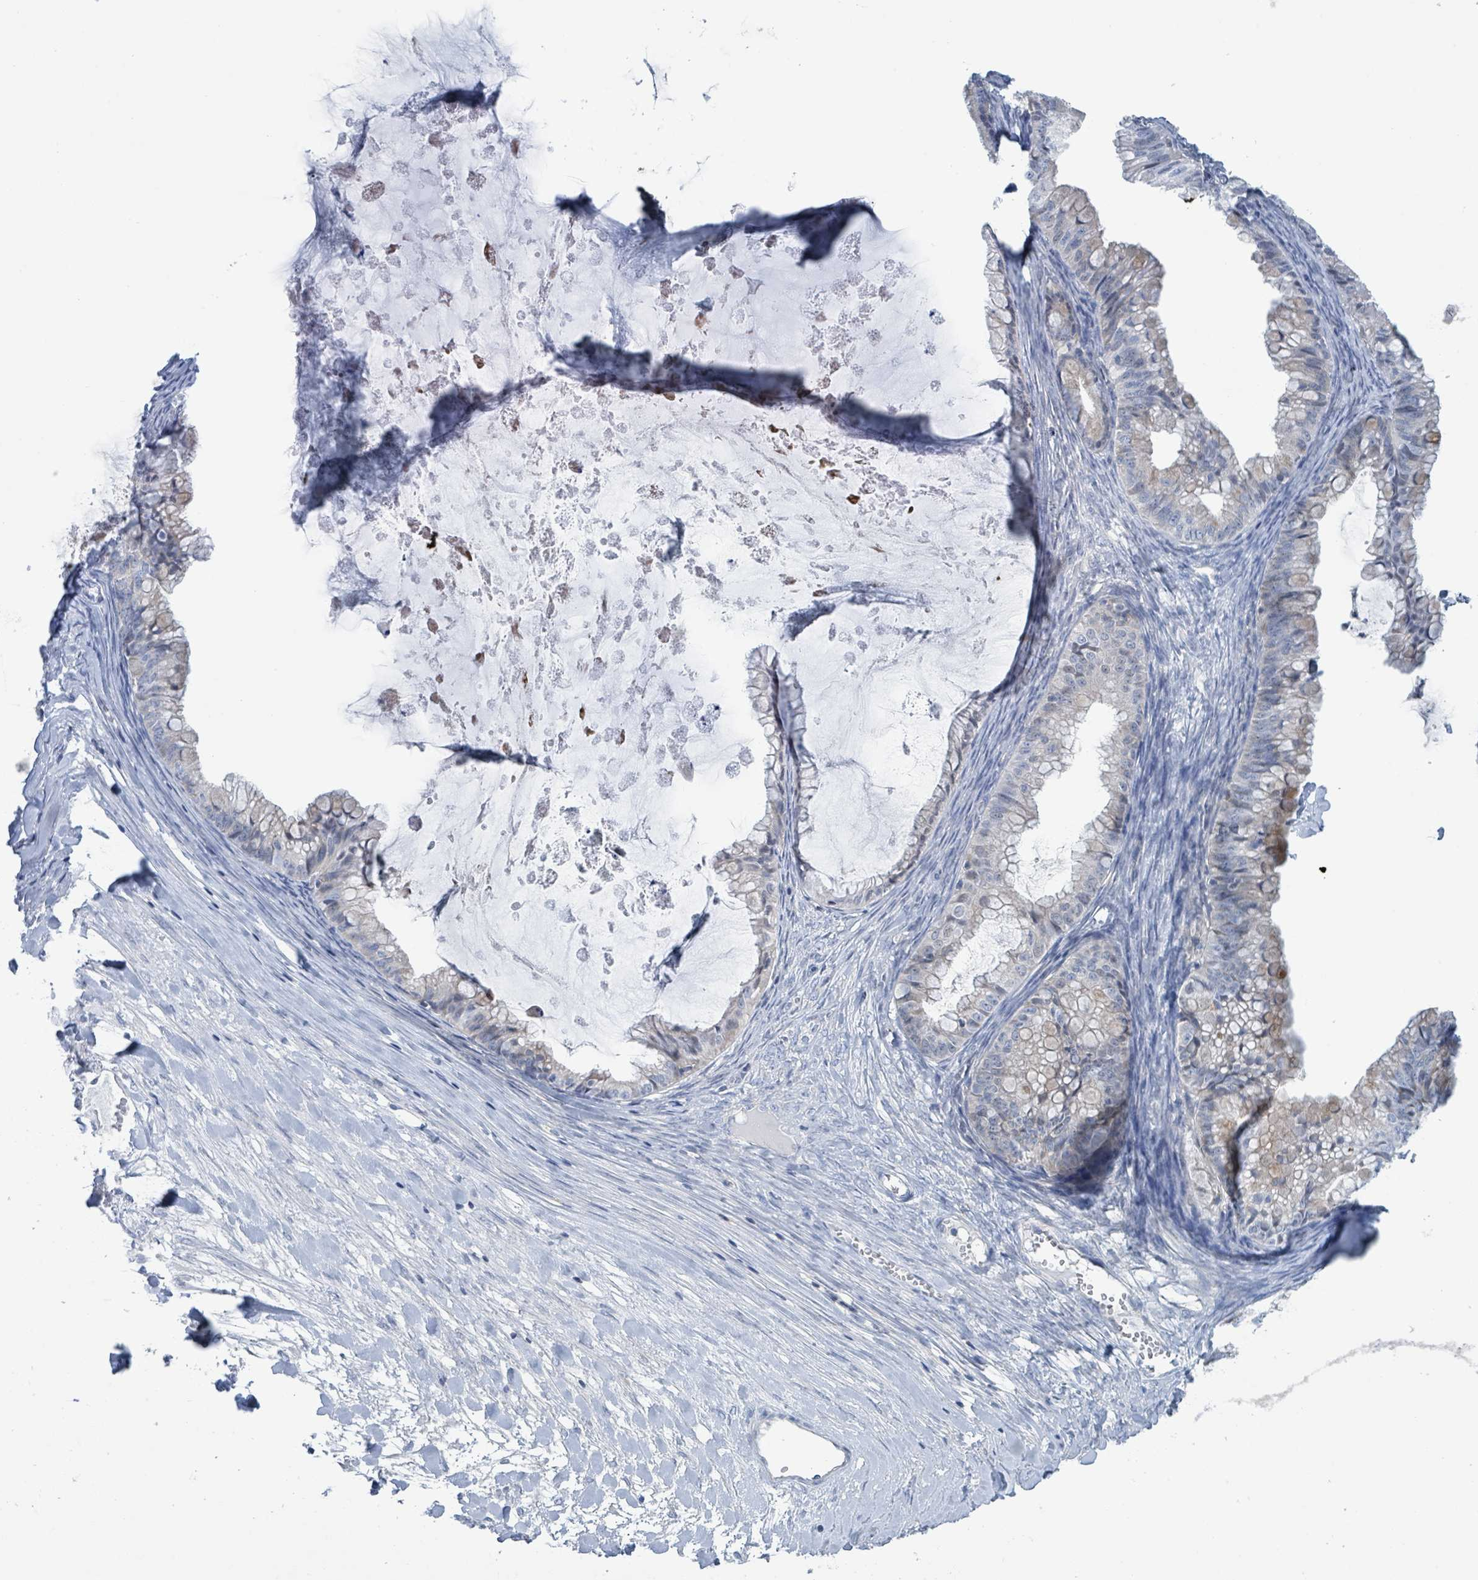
{"staining": {"intensity": "moderate", "quantity": "<25%", "location": "cytoplasmic/membranous"}, "tissue": "ovarian cancer", "cell_type": "Tumor cells", "image_type": "cancer", "snomed": [{"axis": "morphology", "description": "Cystadenocarcinoma, mucinous, NOS"}, {"axis": "topography", "description": "Ovary"}], "caption": "Immunohistochemistry of human ovarian cancer (mucinous cystadenocarcinoma) reveals low levels of moderate cytoplasmic/membranous positivity in about <25% of tumor cells.", "gene": "DGKZ", "patient": {"sex": "female", "age": 35}}